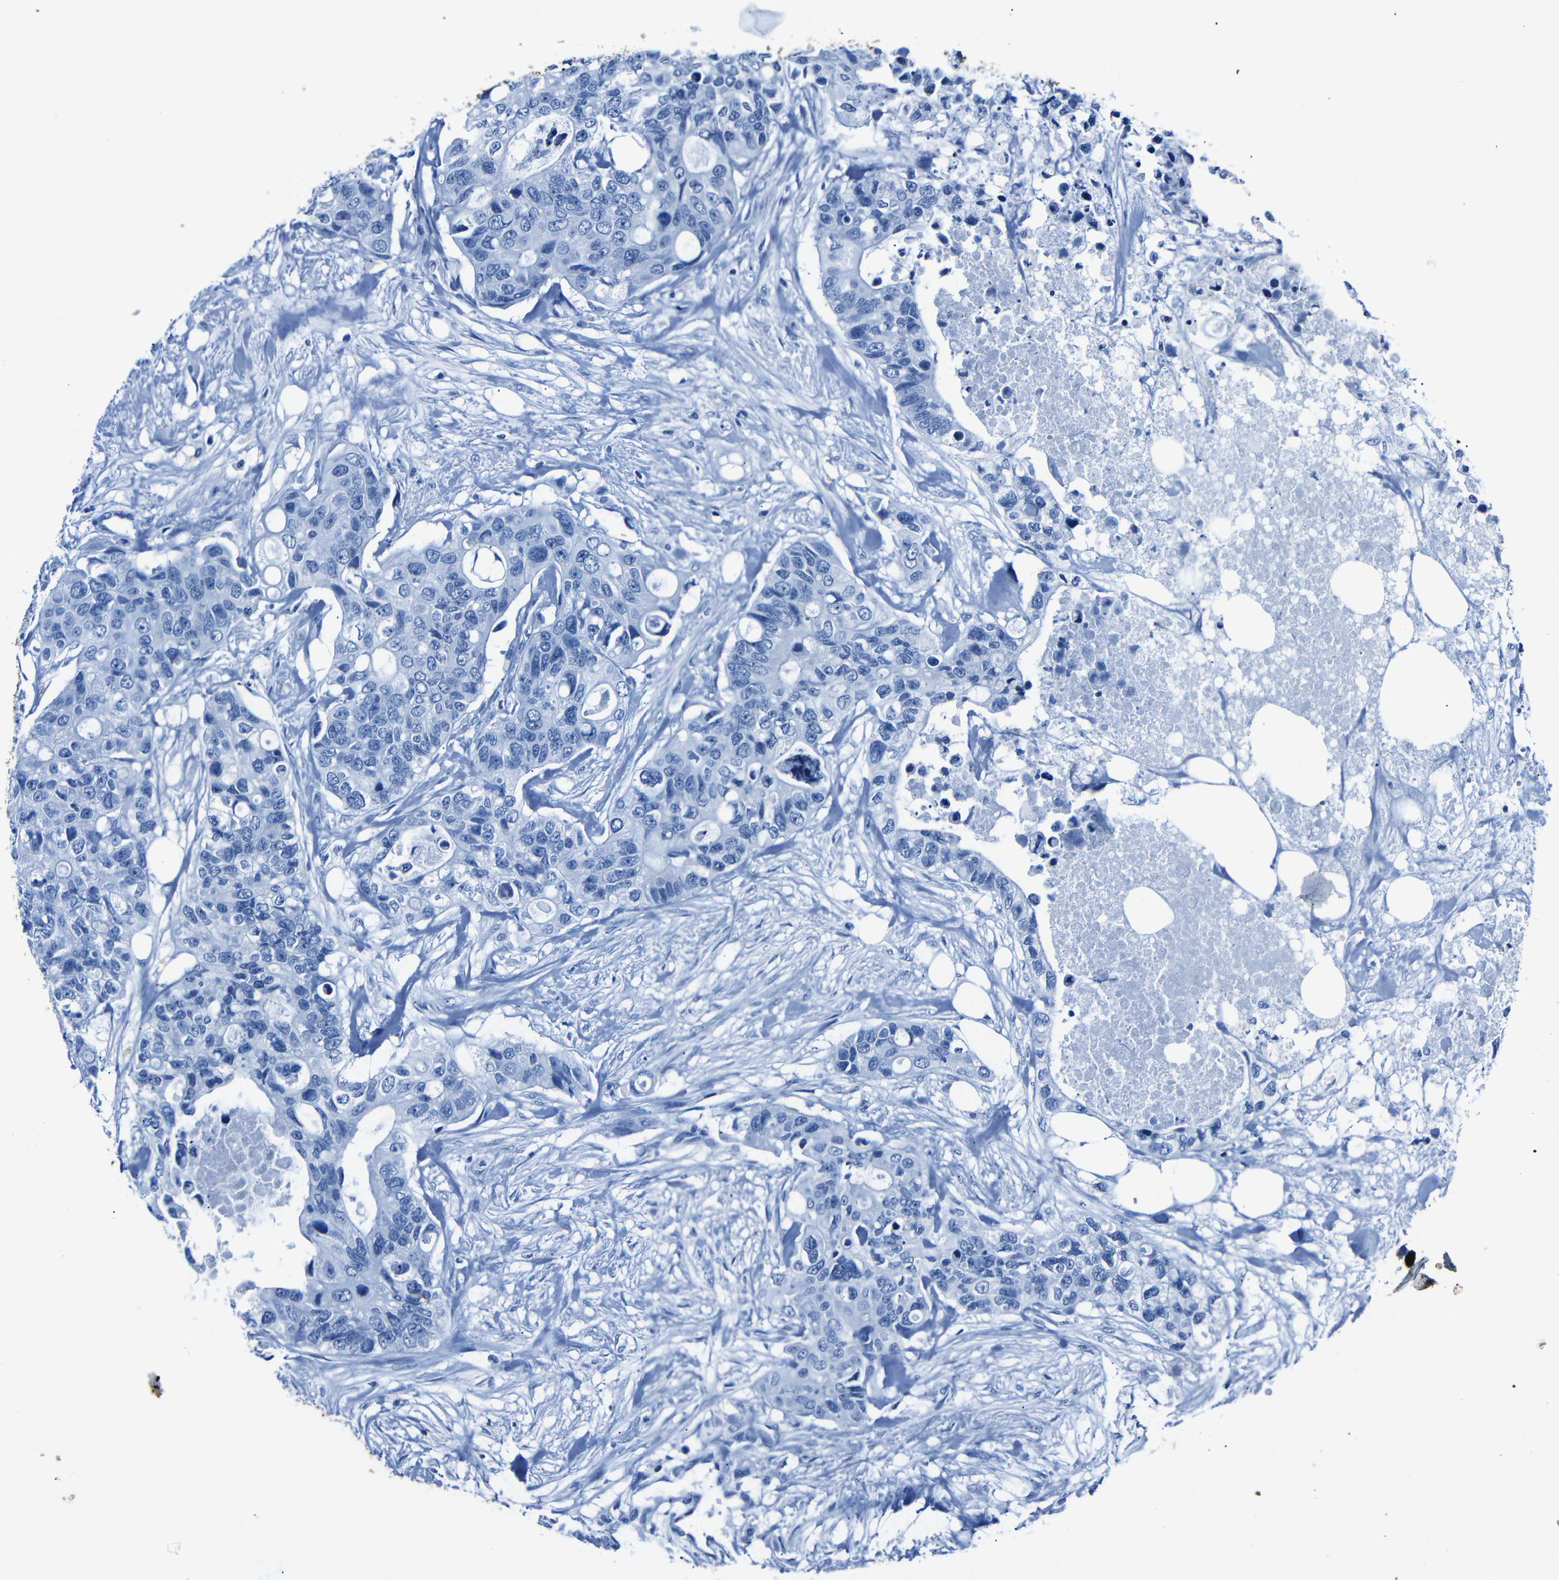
{"staining": {"intensity": "negative", "quantity": "none", "location": "none"}, "tissue": "colorectal cancer", "cell_type": "Tumor cells", "image_type": "cancer", "snomed": [{"axis": "morphology", "description": "Adenocarcinoma, NOS"}, {"axis": "topography", "description": "Colon"}], "caption": "DAB (3,3'-diaminobenzidine) immunohistochemical staining of human colorectal cancer (adenocarcinoma) shows no significant expression in tumor cells.", "gene": "CLDN11", "patient": {"sex": "female", "age": 57}}